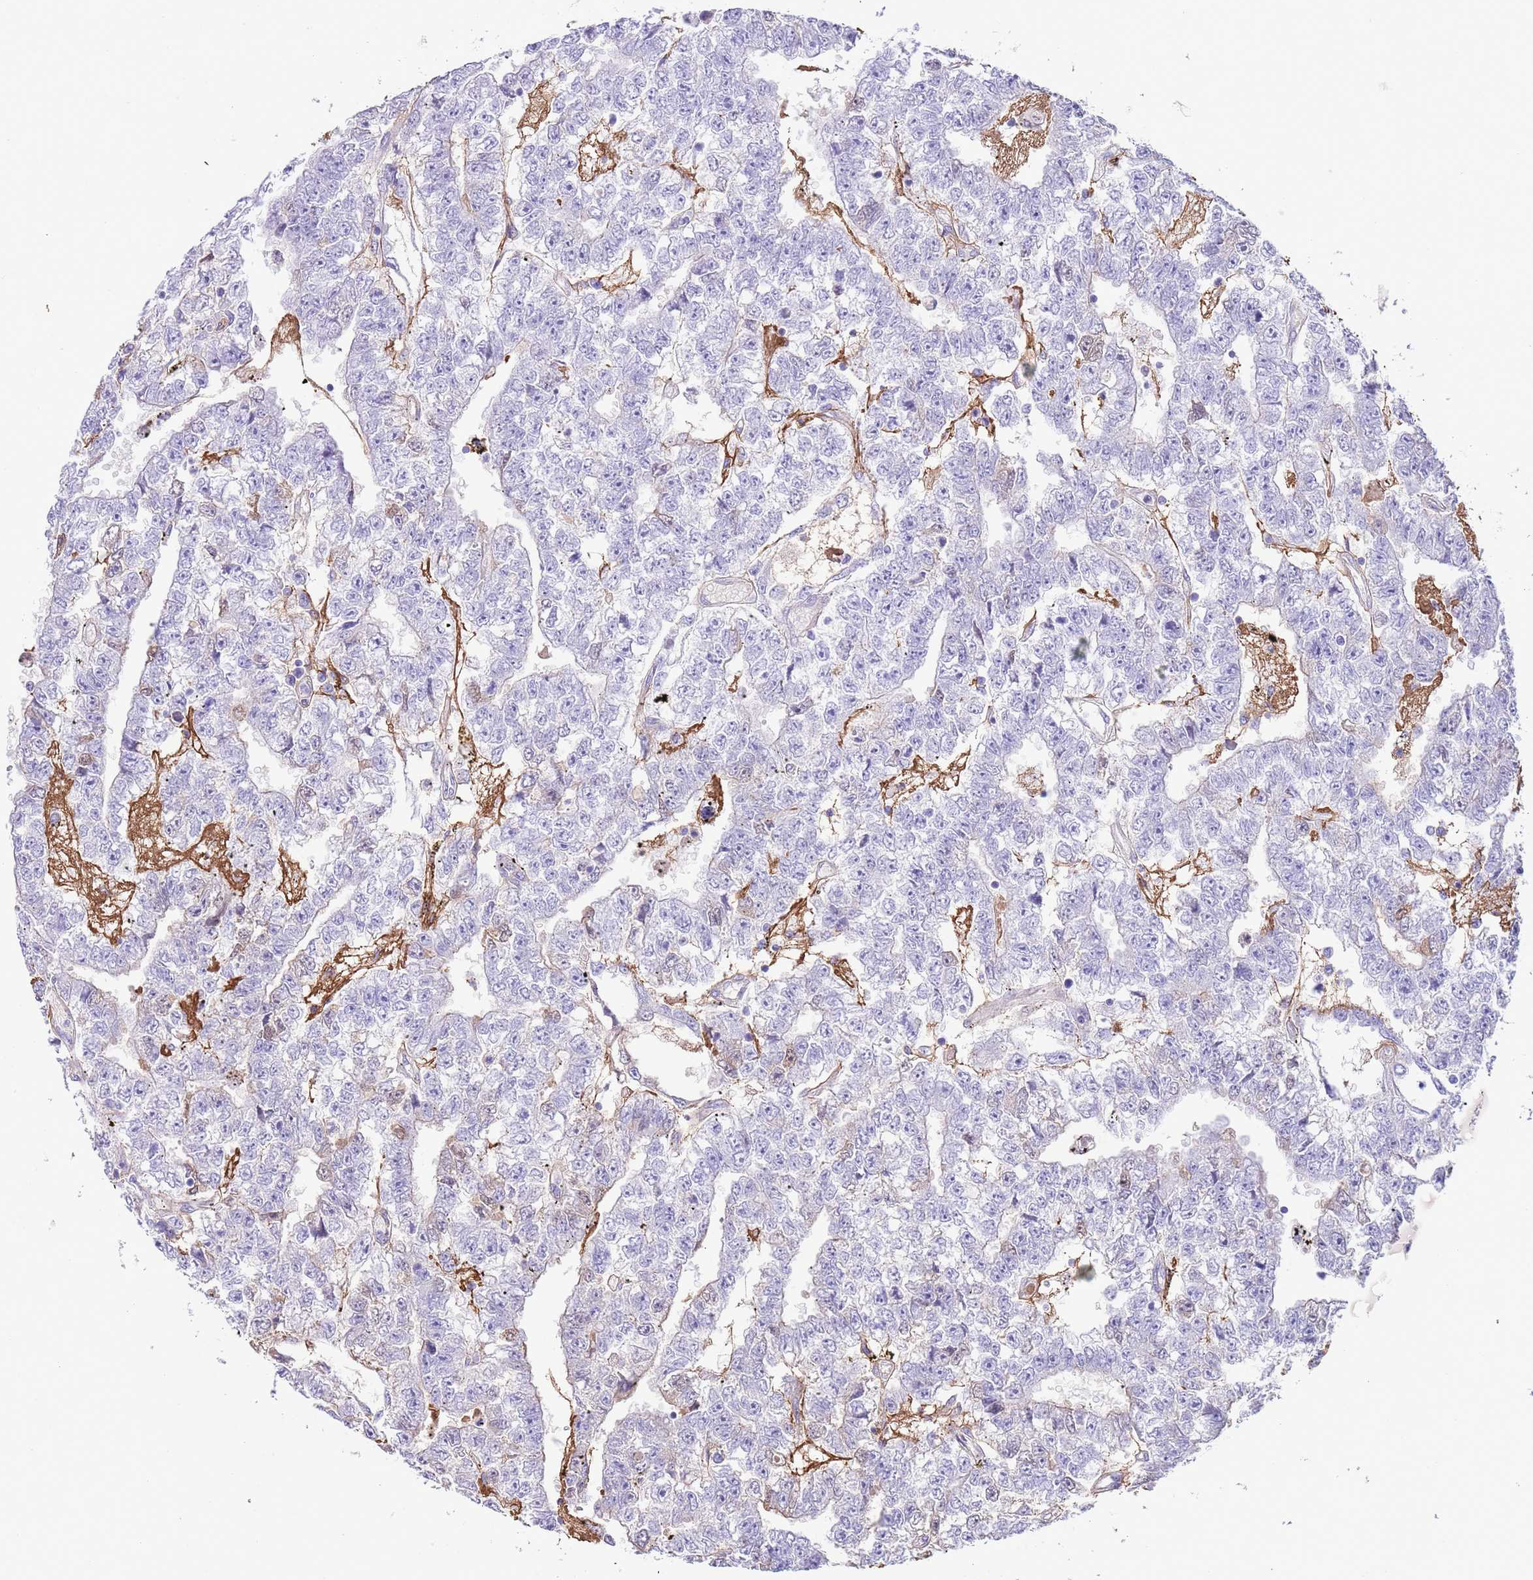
{"staining": {"intensity": "negative", "quantity": "none", "location": "none"}, "tissue": "testis cancer", "cell_type": "Tumor cells", "image_type": "cancer", "snomed": [{"axis": "morphology", "description": "Carcinoma, Embryonal, NOS"}, {"axis": "topography", "description": "Testis"}], "caption": "A high-resolution histopathology image shows IHC staining of embryonal carcinoma (testis), which reveals no significant staining in tumor cells. The staining was performed using DAB (3,3'-diaminobenzidine) to visualize the protein expression in brown, while the nuclei were stained in blue with hematoxylin (Magnification: 20x).", "gene": "IGF1", "patient": {"sex": "male", "age": 25}}